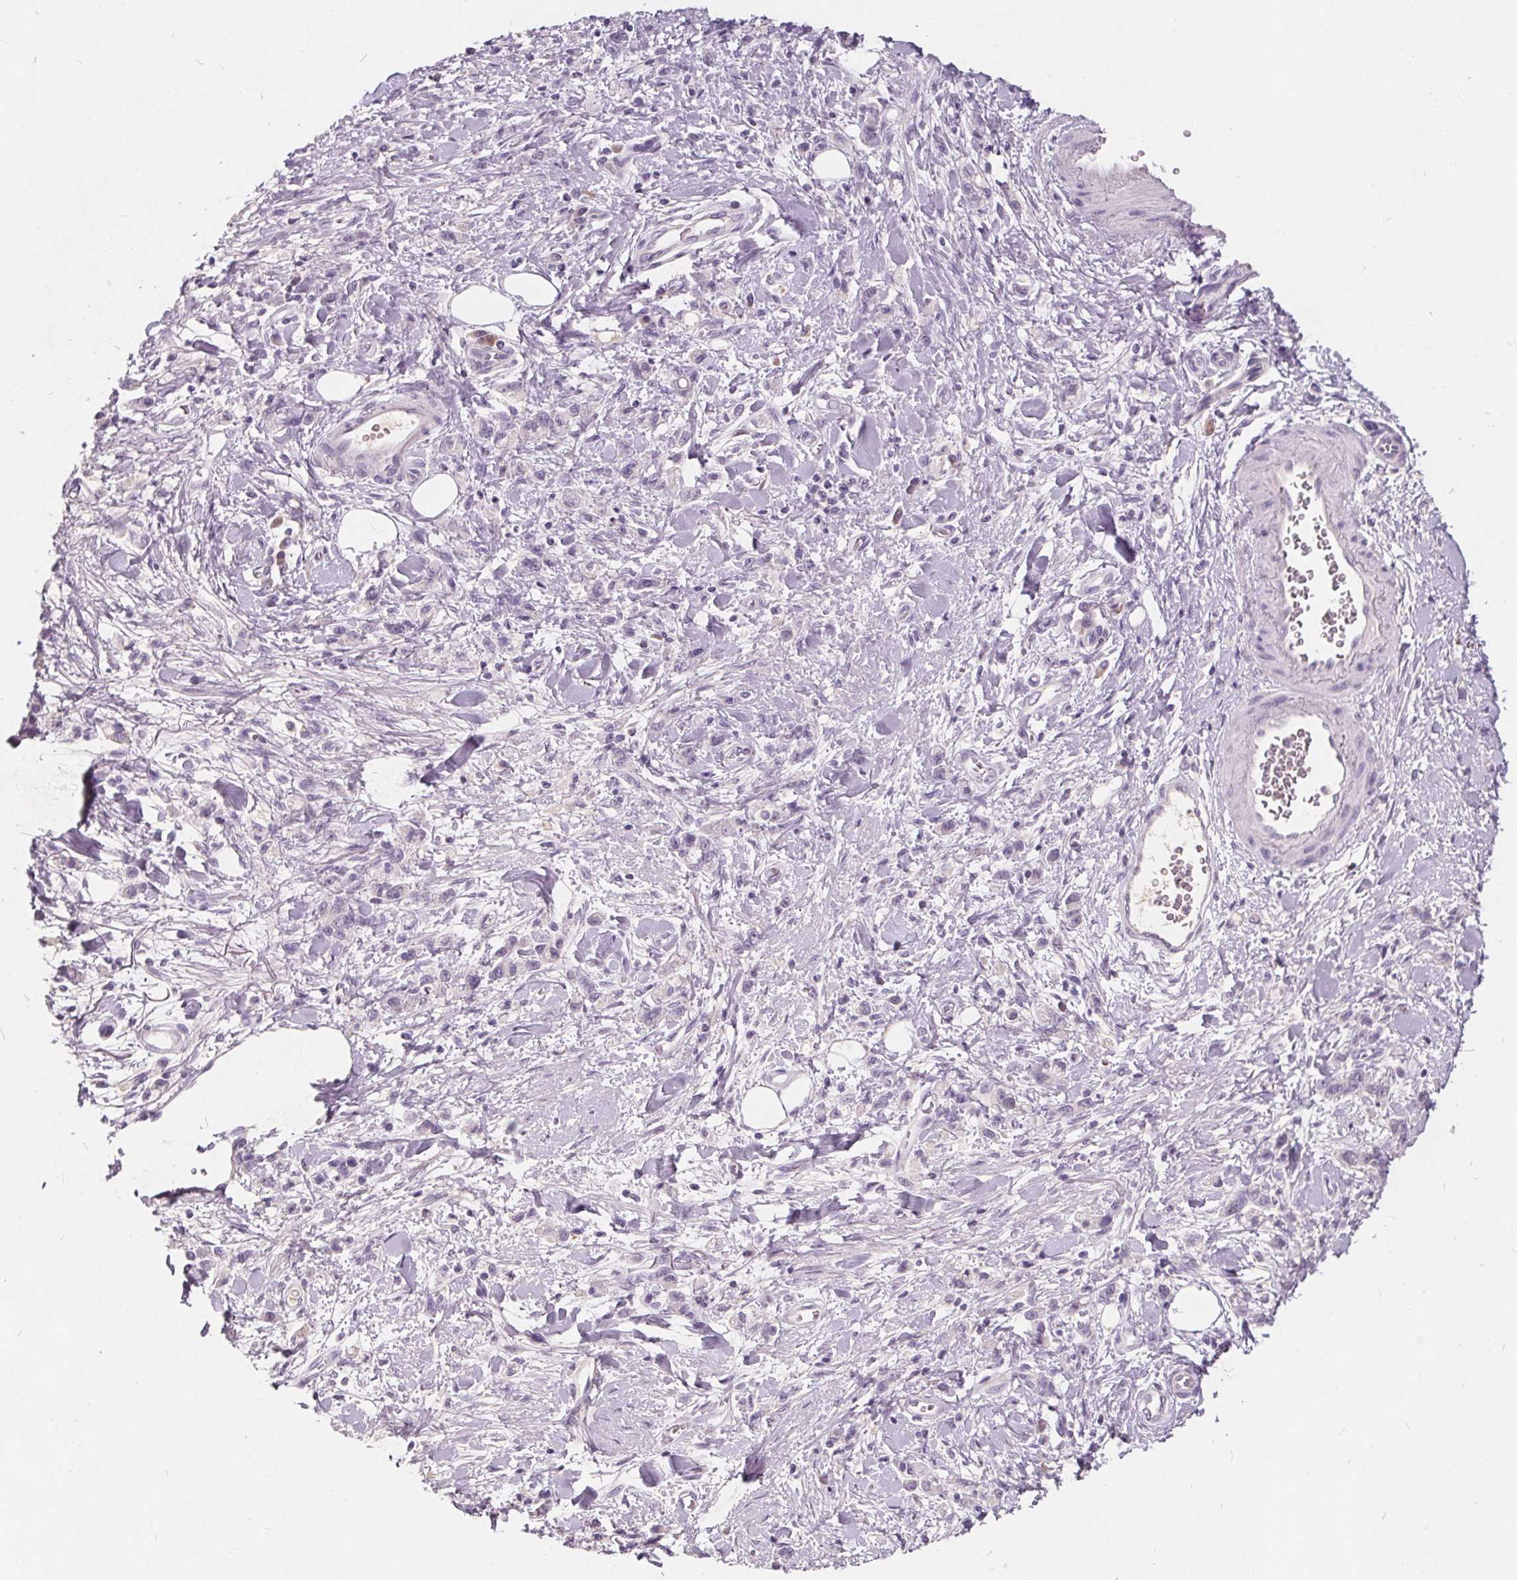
{"staining": {"intensity": "negative", "quantity": "none", "location": "none"}, "tissue": "stomach cancer", "cell_type": "Tumor cells", "image_type": "cancer", "snomed": [{"axis": "morphology", "description": "Adenocarcinoma, NOS"}, {"axis": "topography", "description": "Stomach"}], "caption": "Stomach cancer stained for a protein using immunohistochemistry (IHC) exhibits no positivity tumor cells.", "gene": "PLA2G2E", "patient": {"sex": "male", "age": 77}}